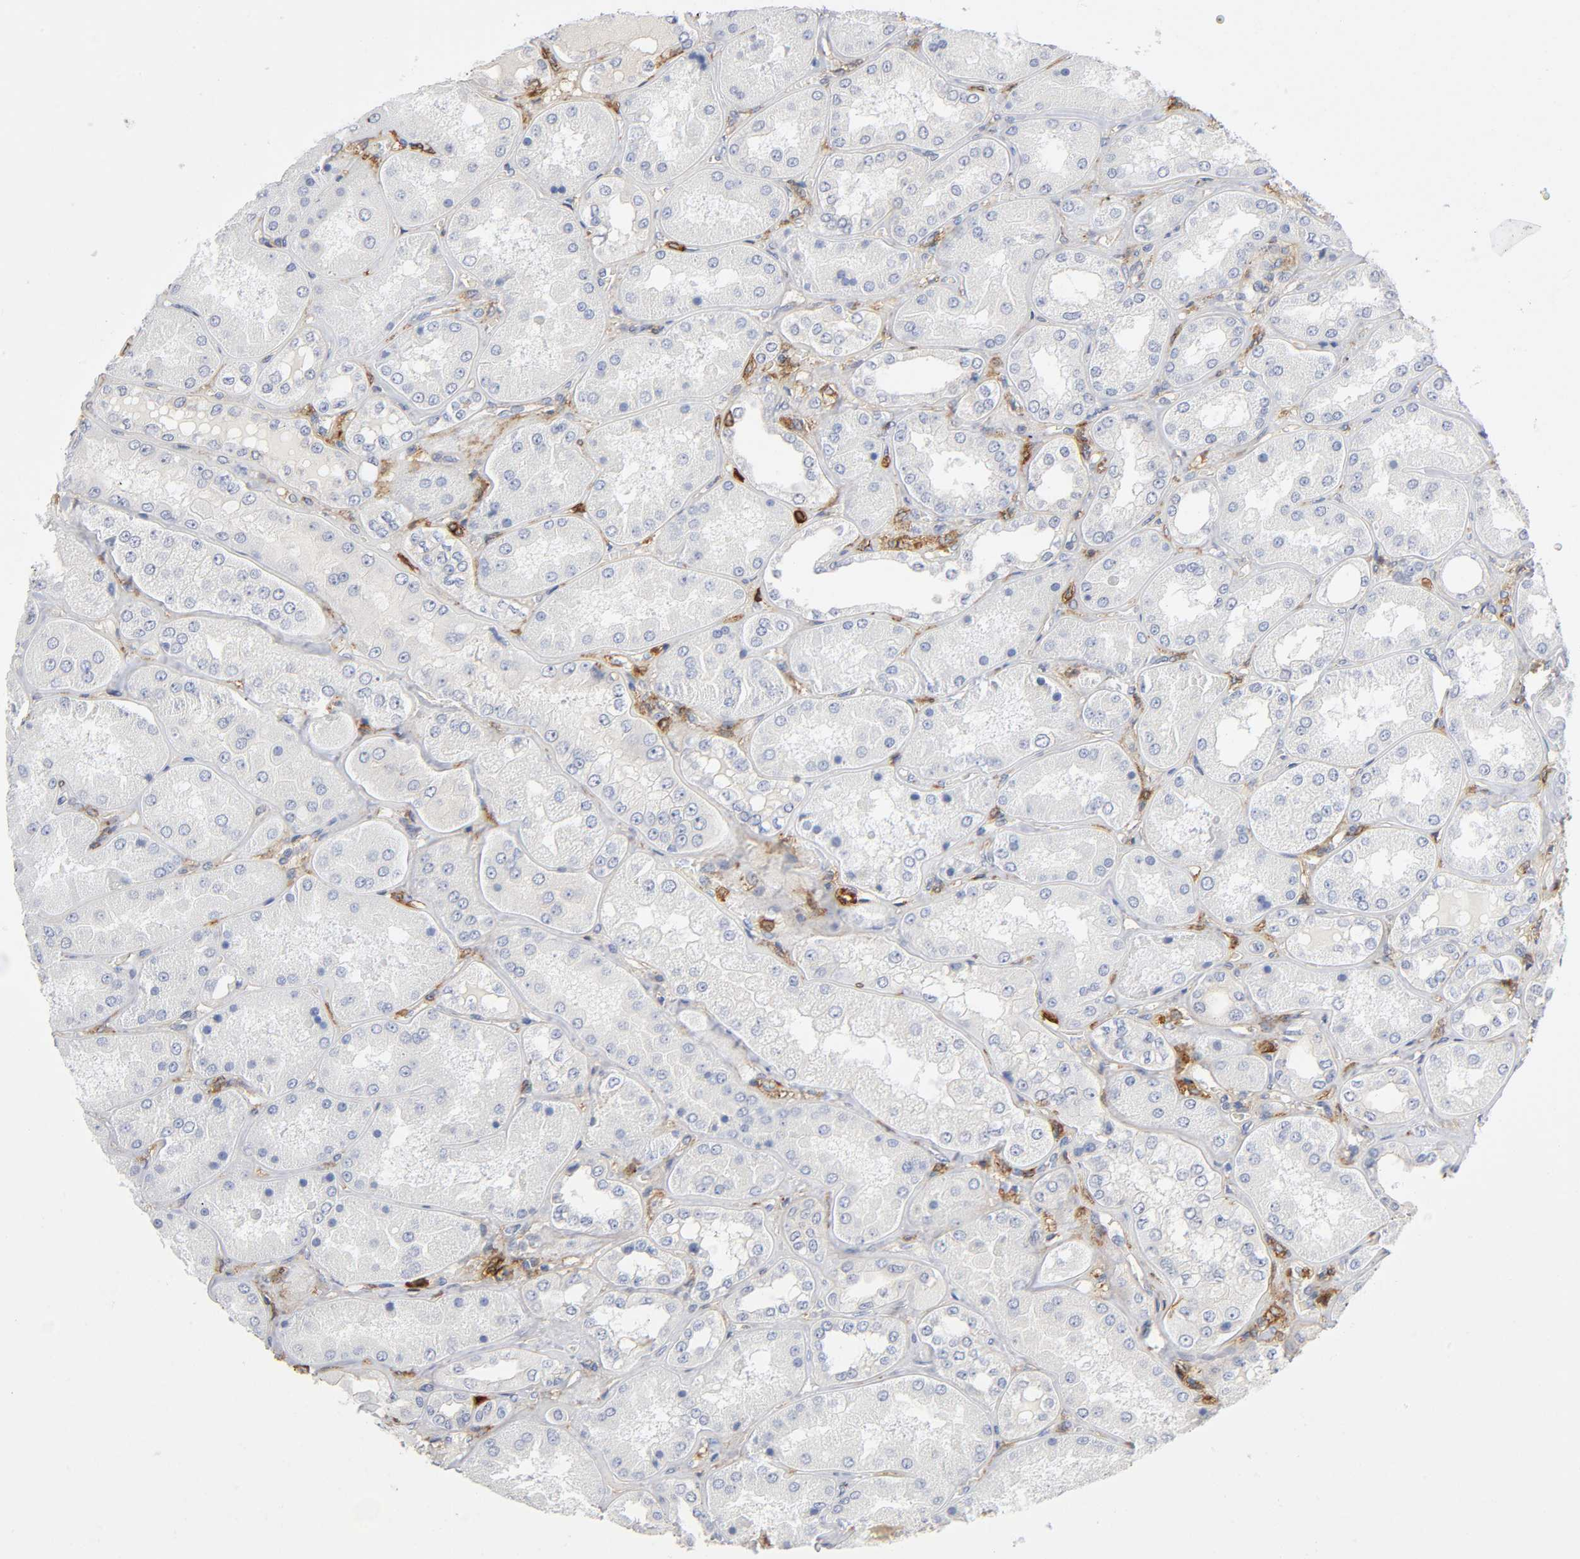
{"staining": {"intensity": "moderate", "quantity": "<25%", "location": "cytoplasmic/membranous"}, "tissue": "kidney", "cell_type": "Cells in glomeruli", "image_type": "normal", "snomed": [{"axis": "morphology", "description": "Normal tissue, NOS"}, {"axis": "topography", "description": "Kidney"}], "caption": "Unremarkable kidney reveals moderate cytoplasmic/membranous staining in approximately <25% of cells in glomeruli (brown staining indicates protein expression, while blue staining denotes nuclei)..", "gene": "LYN", "patient": {"sex": "female", "age": 56}}